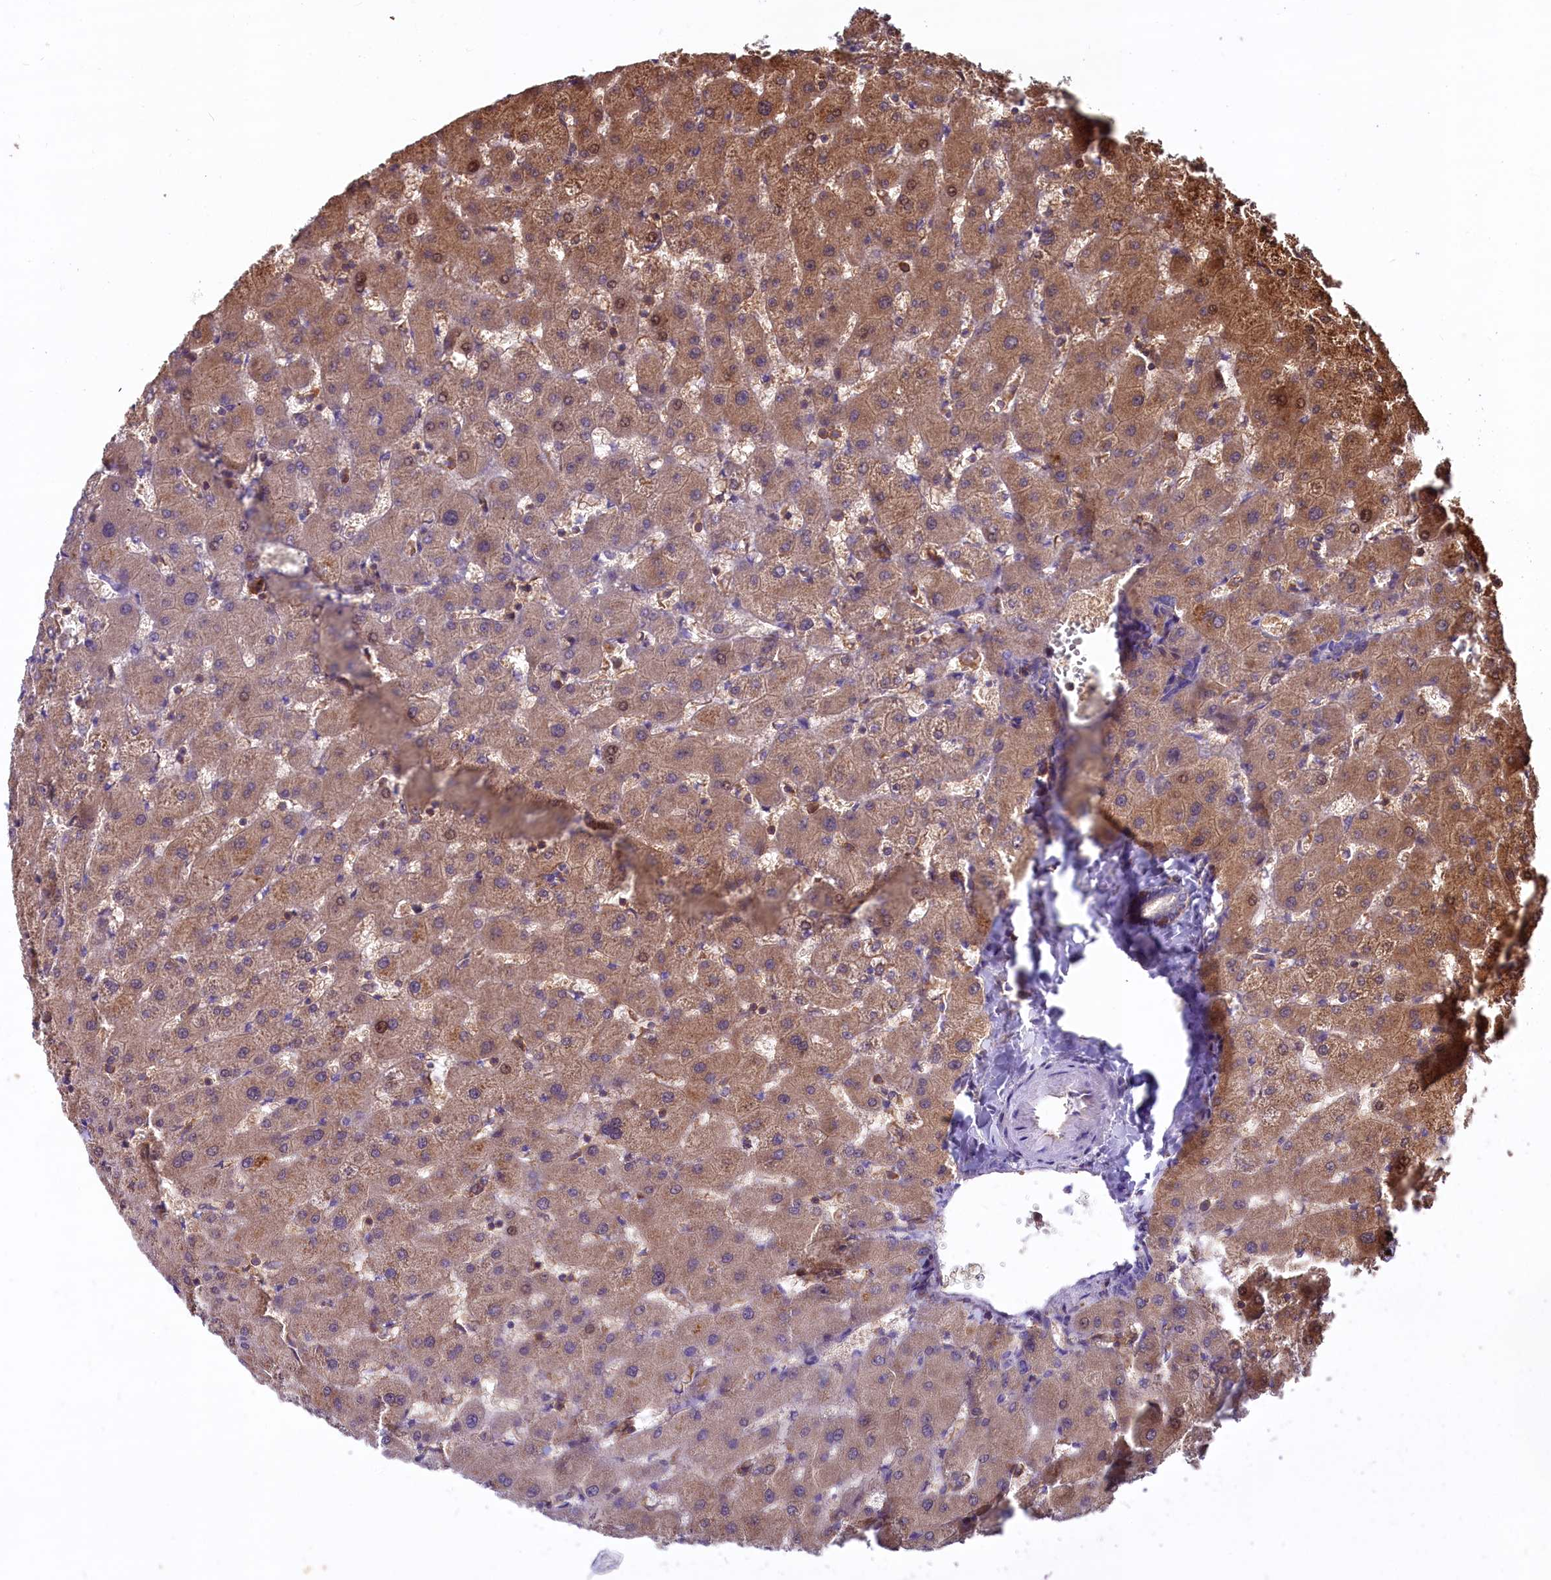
{"staining": {"intensity": "negative", "quantity": "none", "location": "none"}, "tissue": "liver", "cell_type": "Cholangiocytes", "image_type": "normal", "snomed": [{"axis": "morphology", "description": "Normal tissue, NOS"}, {"axis": "topography", "description": "Liver"}], "caption": "IHC of benign liver shows no expression in cholangiocytes.", "gene": "MYO9B", "patient": {"sex": "female", "age": 63}}